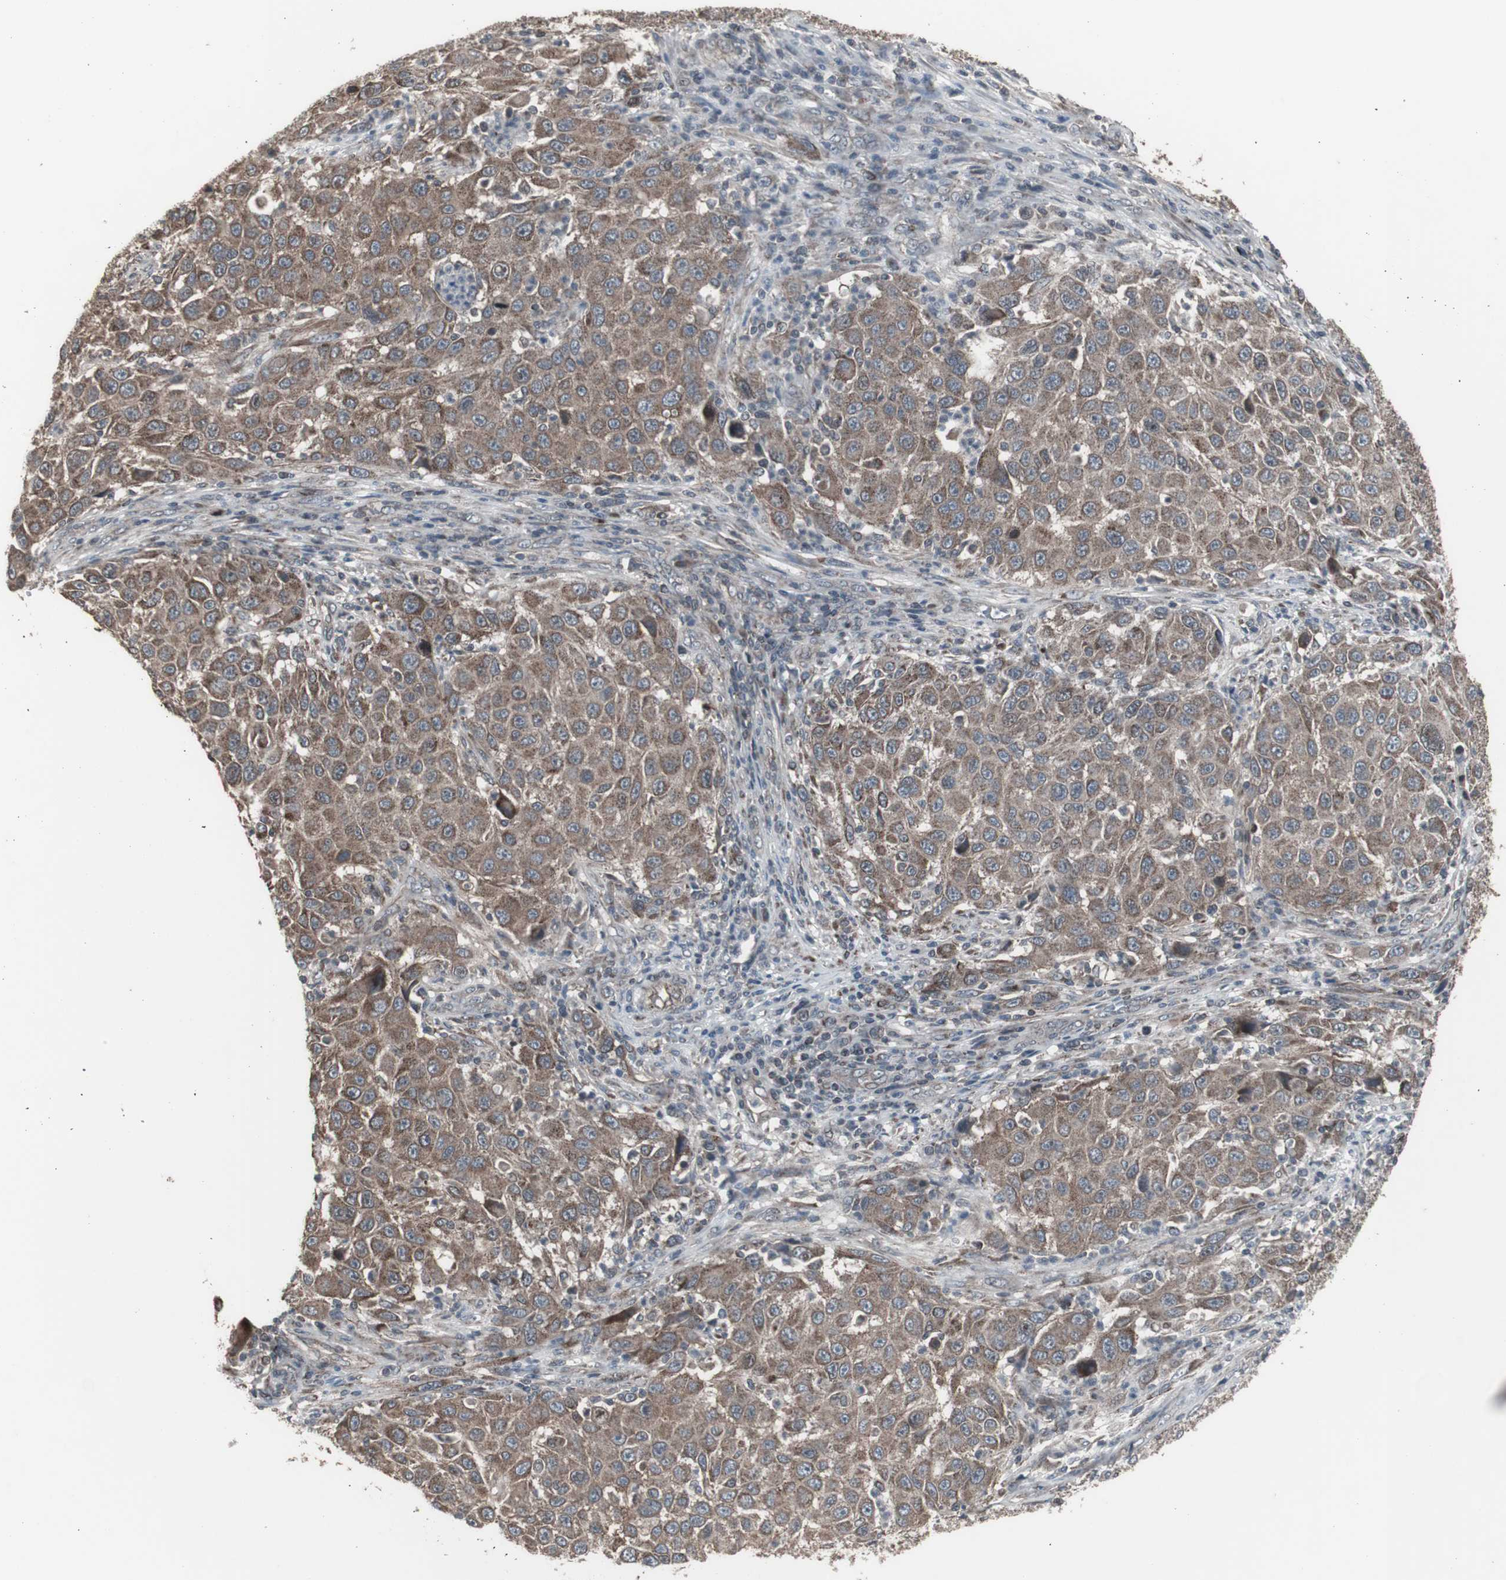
{"staining": {"intensity": "moderate", "quantity": ">75%", "location": "cytoplasmic/membranous"}, "tissue": "melanoma", "cell_type": "Tumor cells", "image_type": "cancer", "snomed": [{"axis": "morphology", "description": "Malignant melanoma, Metastatic site"}, {"axis": "topography", "description": "Lymph node"}], "caption": "Immunohistochemical staining of human melanoma demonstrates medium levels of moderate cytoplasmic/membranous protein positivity in about >75% of tumor cells.", "gene": "SSTR2", "patient": {"sex": "male", "age": 61}}